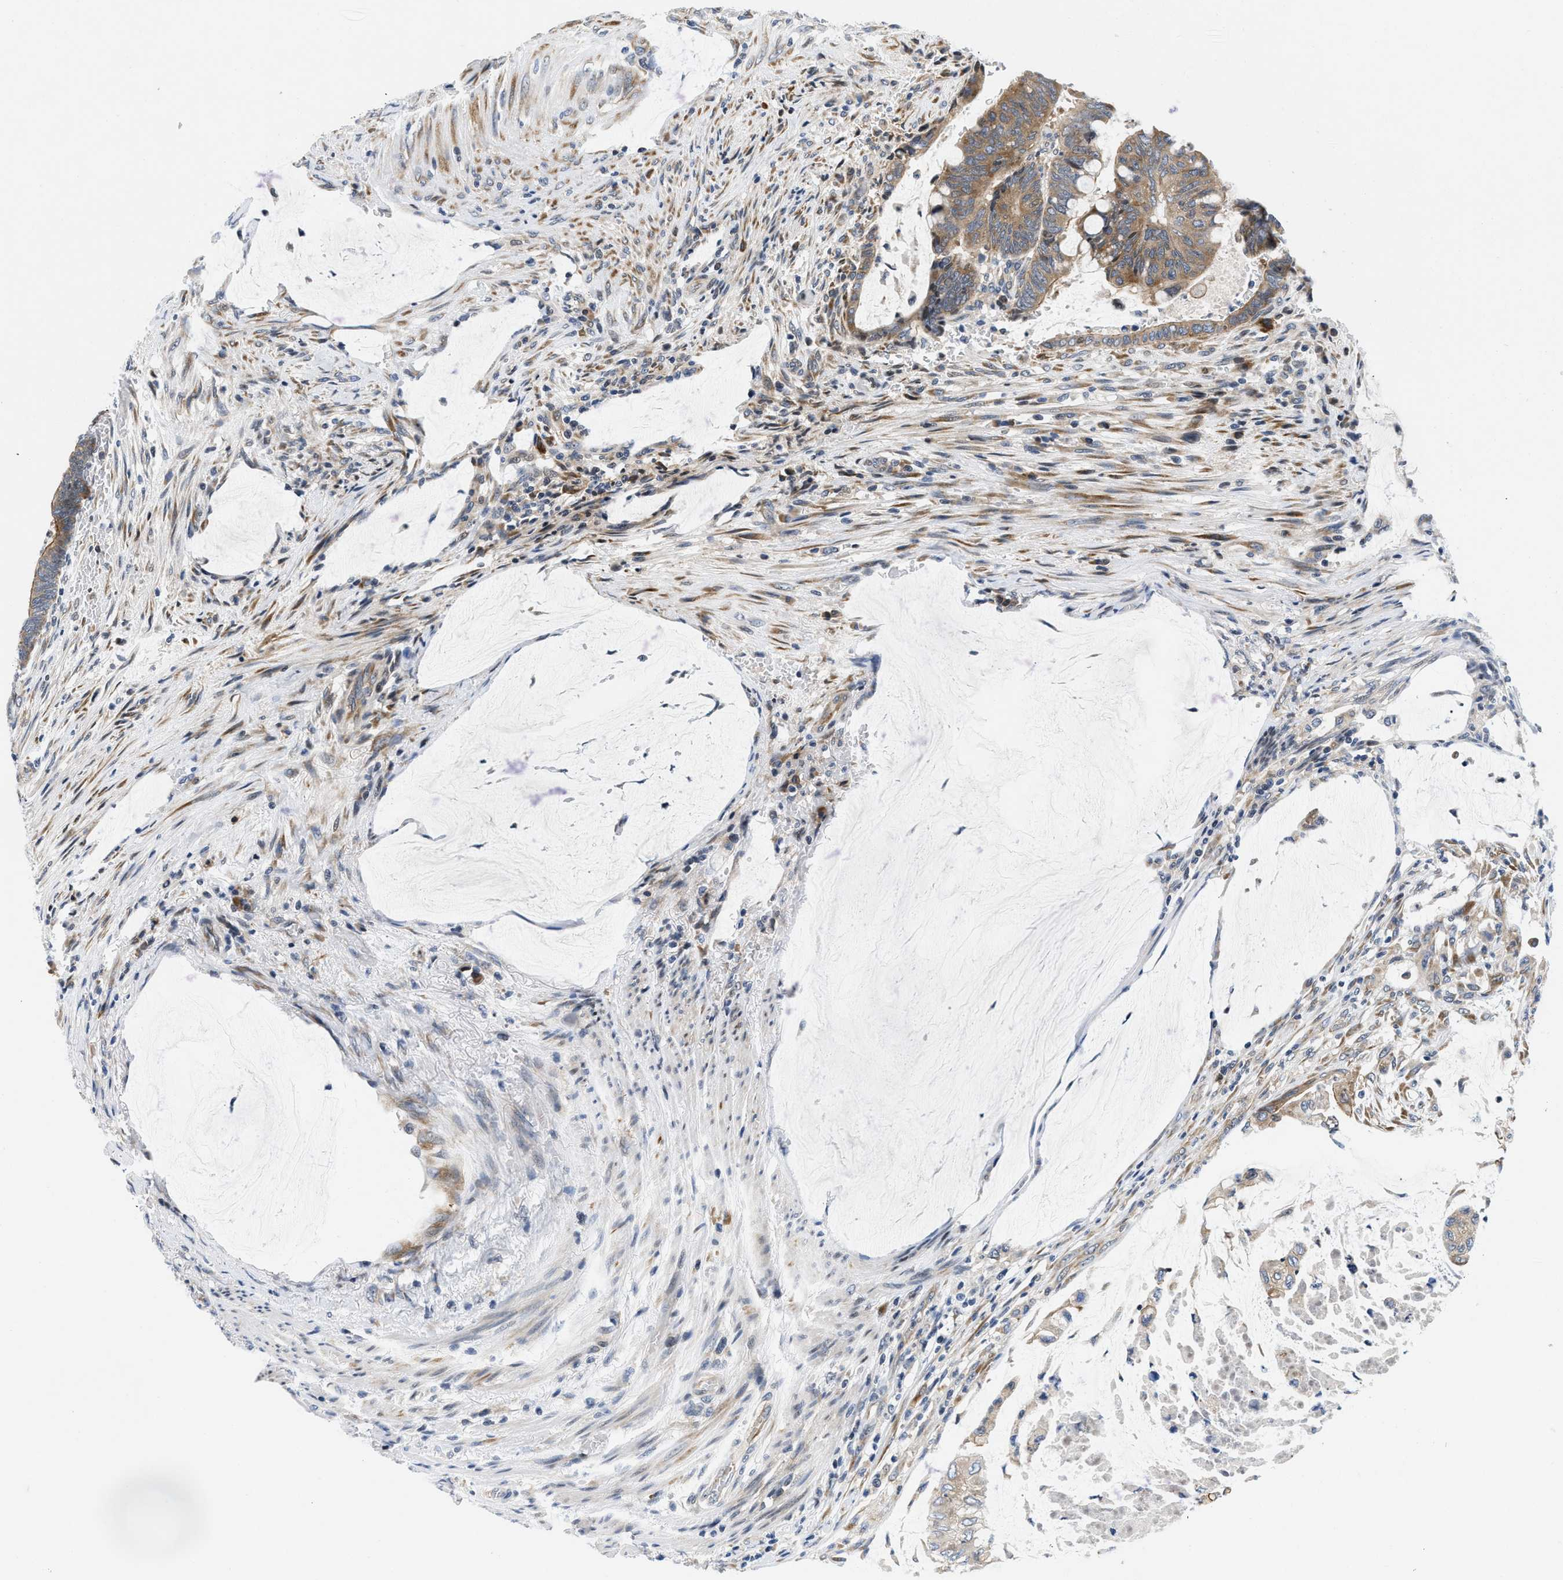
{"staining": {"intensity": "moderate", "quantity": ">75%", "location": "cytoplasmic/membranous"}, "tissue": "colorectal cancer", "cell_type": "Tumor cells", "image_type": "cancer", "snomed": [{"axis": "morphology", "description": "Normal tissue, NOS"}, {"axis": "morphology", "description": "Adenocarcinoma, NOS"}, {"axis": "topography", "description": "Rectum"}], "caption": "Tumor cells display medium levels of moderate cytoplasmic/membranous expression in approximately >75% of cells in human colorectal cancer. The staining was performed using DAB (3,3'-diaminobenzidine) to visualize the protein expression in brown, while the nuclei were stained in blue with hematoxylin (Magnification: 20x).", "gene": "IKBKE", "patient": {"sex": "male", "age": 92}}